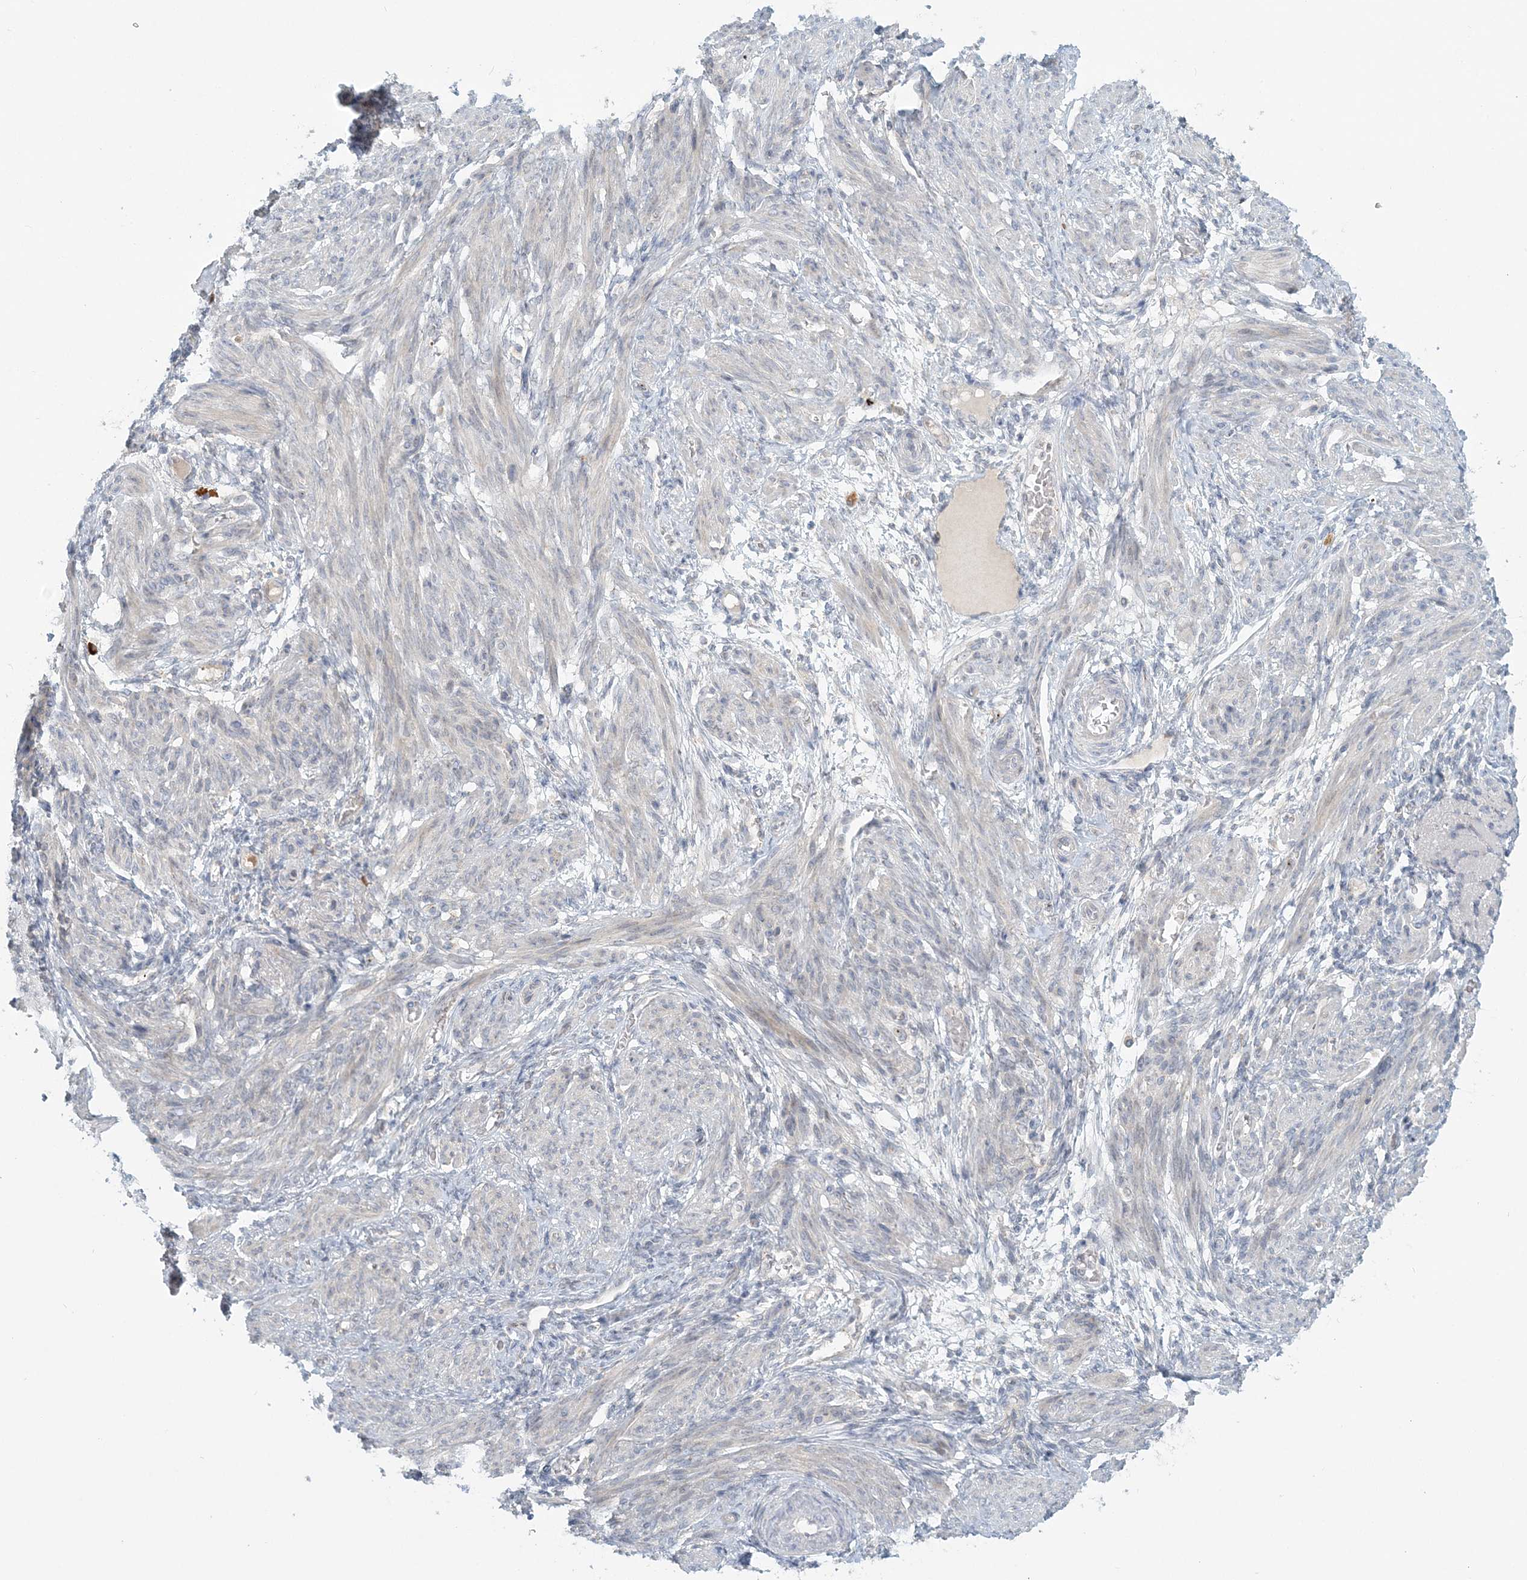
{"staining": {"intensity": "negative", "quantity": "none", "location": "none"}, "tissue": "smooth muscle", "cell_type": "Smooth muscle cells", "image_type": "normal", "snomed": [{"axis": "morphology", "description": "Normal tissue, NOS"}, {"axis": "topography", "description": "Smooth muscle"}], "caption": "This is a micrograph of IHC staining of normal smooth muscle, which shows no expression in smooth muscle cells. (Stains: DAB (3,3'-diaminobenzidine) immunohistochemistry with hematoxylin counter stain, Microscopy: brightfield microscopy at high magnification).", "gene": "NAA11", "patient": {"sex": "female", "age": 39}}